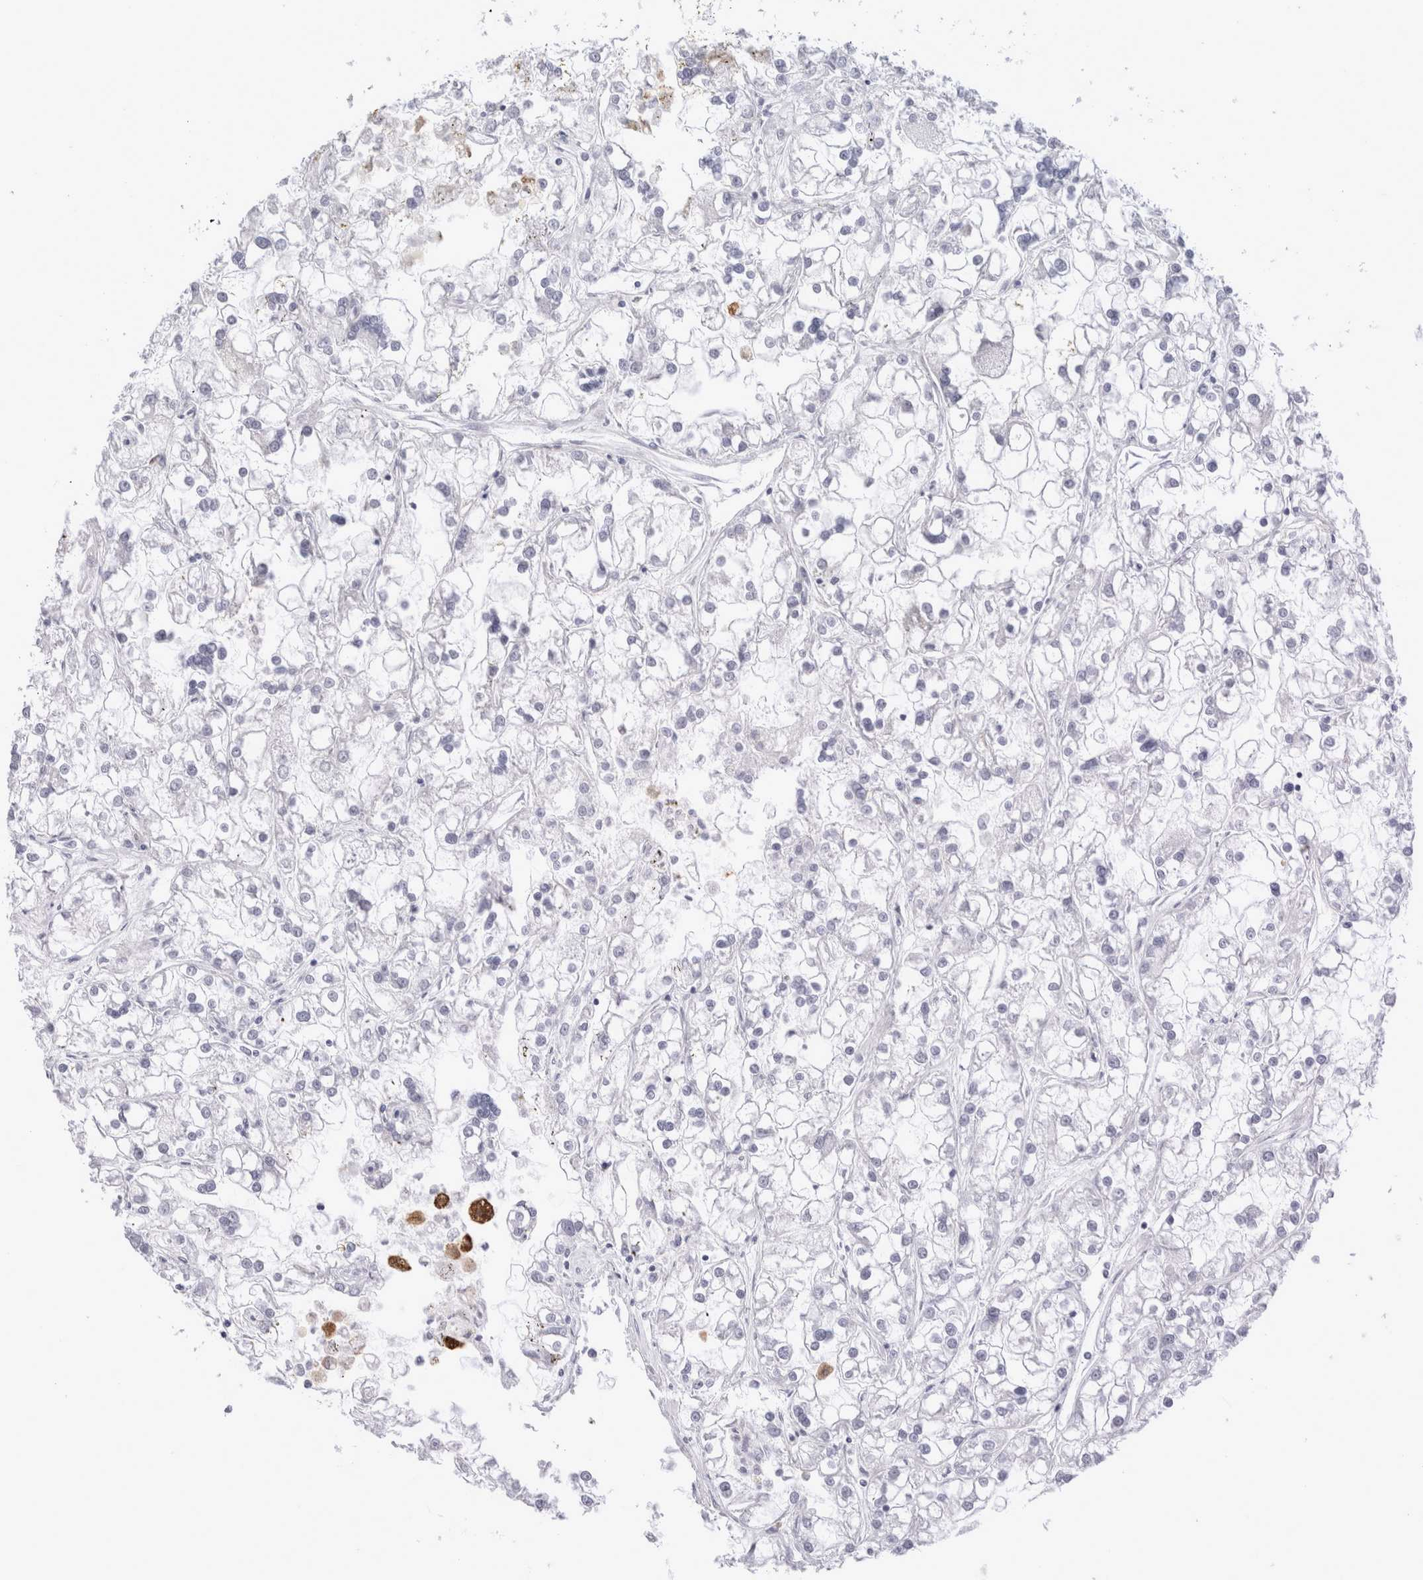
{"staining": {"intensity": "negative", "quantity": "none", "location": "none"}, "tissue": "renal cancer", "cell_type": "Tumor cells", "image_type": "cancer", "snomed": [{"axis": "morphology", "description": "Adenocarcinoma, NOS"}, {"axis": "topography", "description": "Kidney"}], "caption": "DAB (3,3'-diaminobenzidine) immunohistochemical staining of renal adenocarcinoma shows no significant positivity in tumor cells.", "gene": "MUC15", "patient": {"sex": "female", "age": 52}}